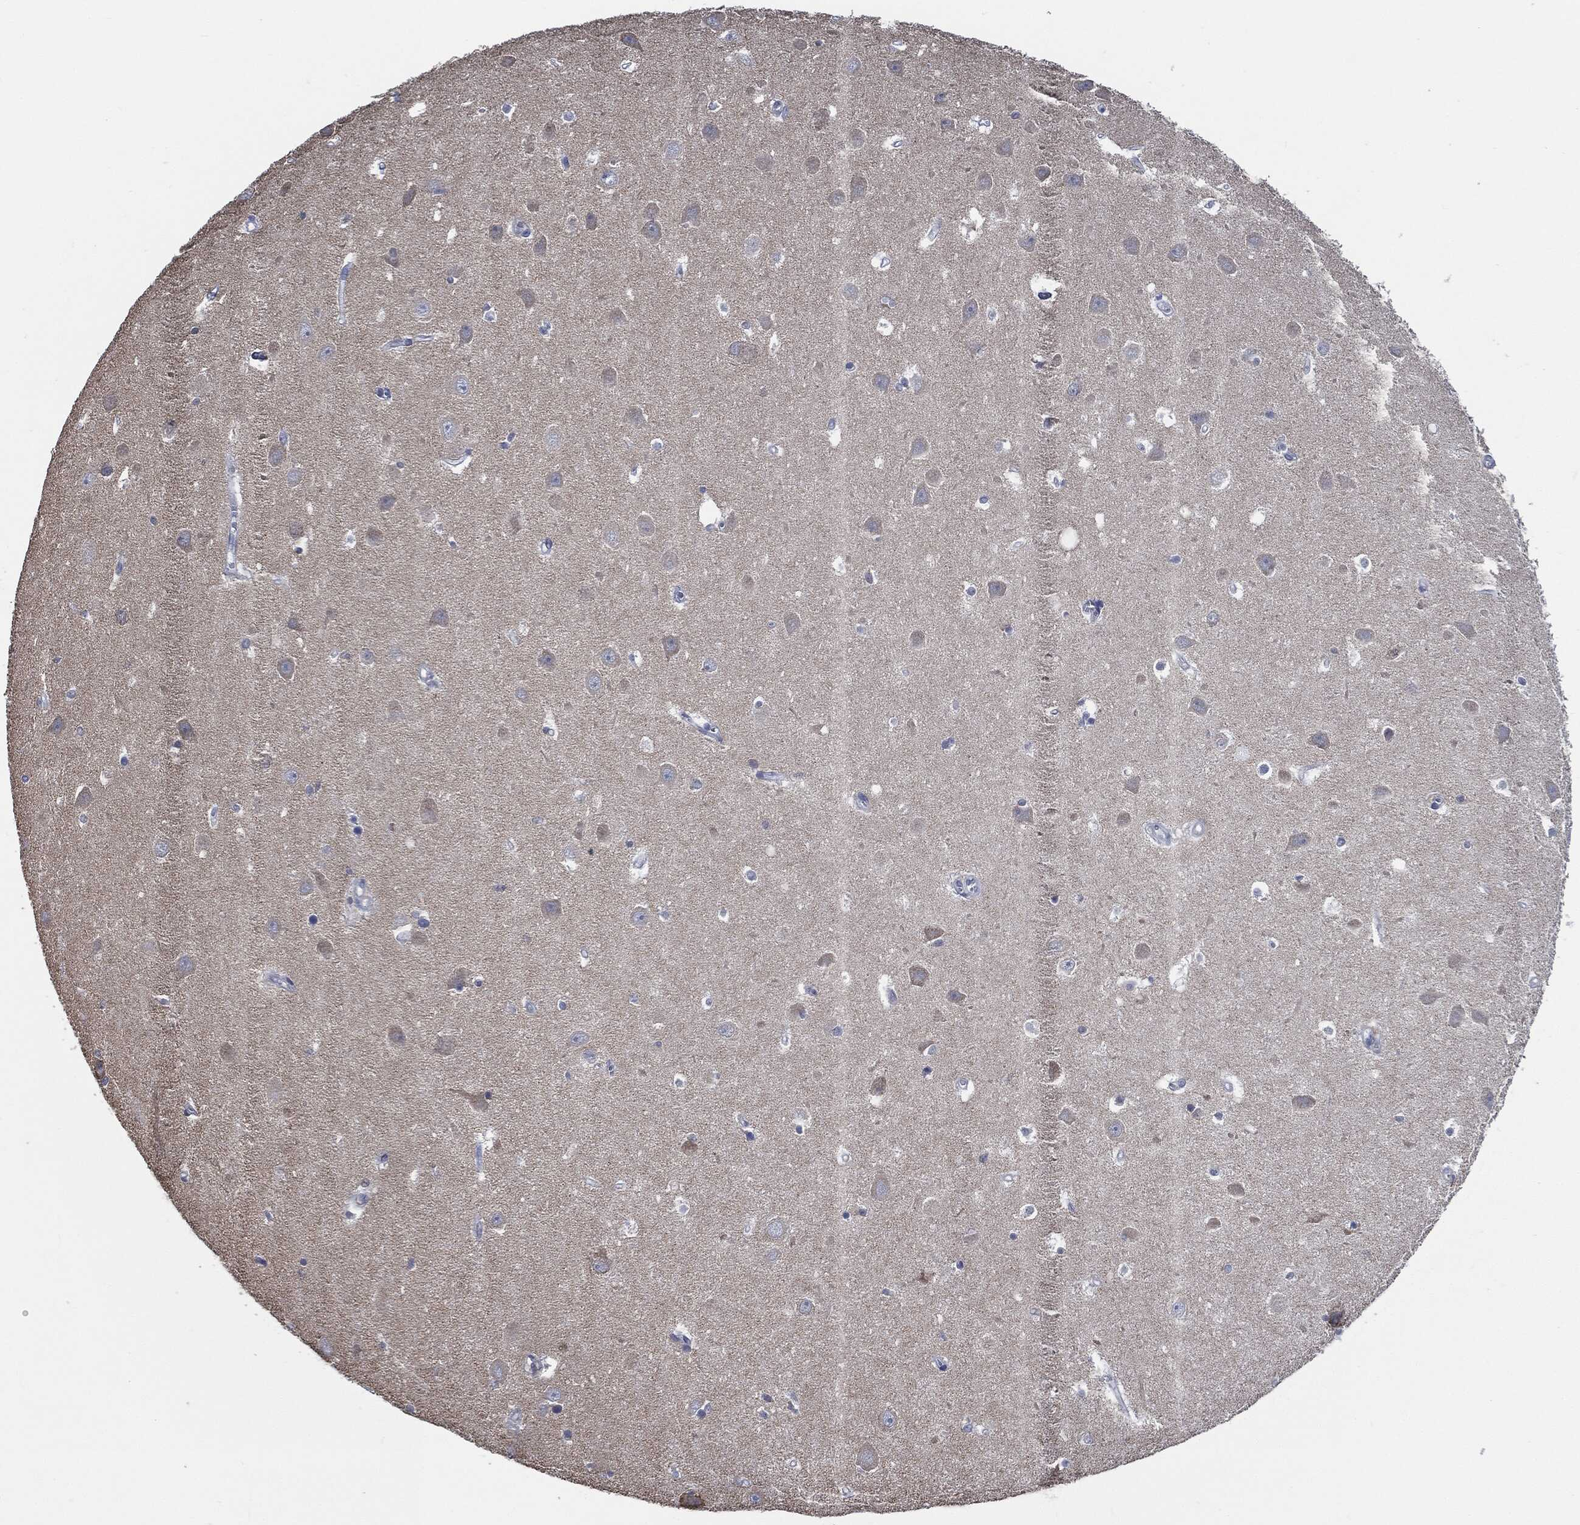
{"staining": {"intensity": "negative", "quantity": "none", "location": "none"}, "tissue": "hippocampus", "cell_type": "Glial cells", "image_type": "normal", "snomed": [{"axis": "morphology", "description": "Normal tissue, NOS"}, {"axis": "topography", "description": "Hippocampus"}], "caption": "High power microscopy histopathology image of an IHC image of benign hippocampus, revealing no significant staining in glial cells. (DAB IHC visualized using brightfield microscopy, high magnification).", "gene": "IL2RG", "patient": {"sex": "female", "age": 64}}